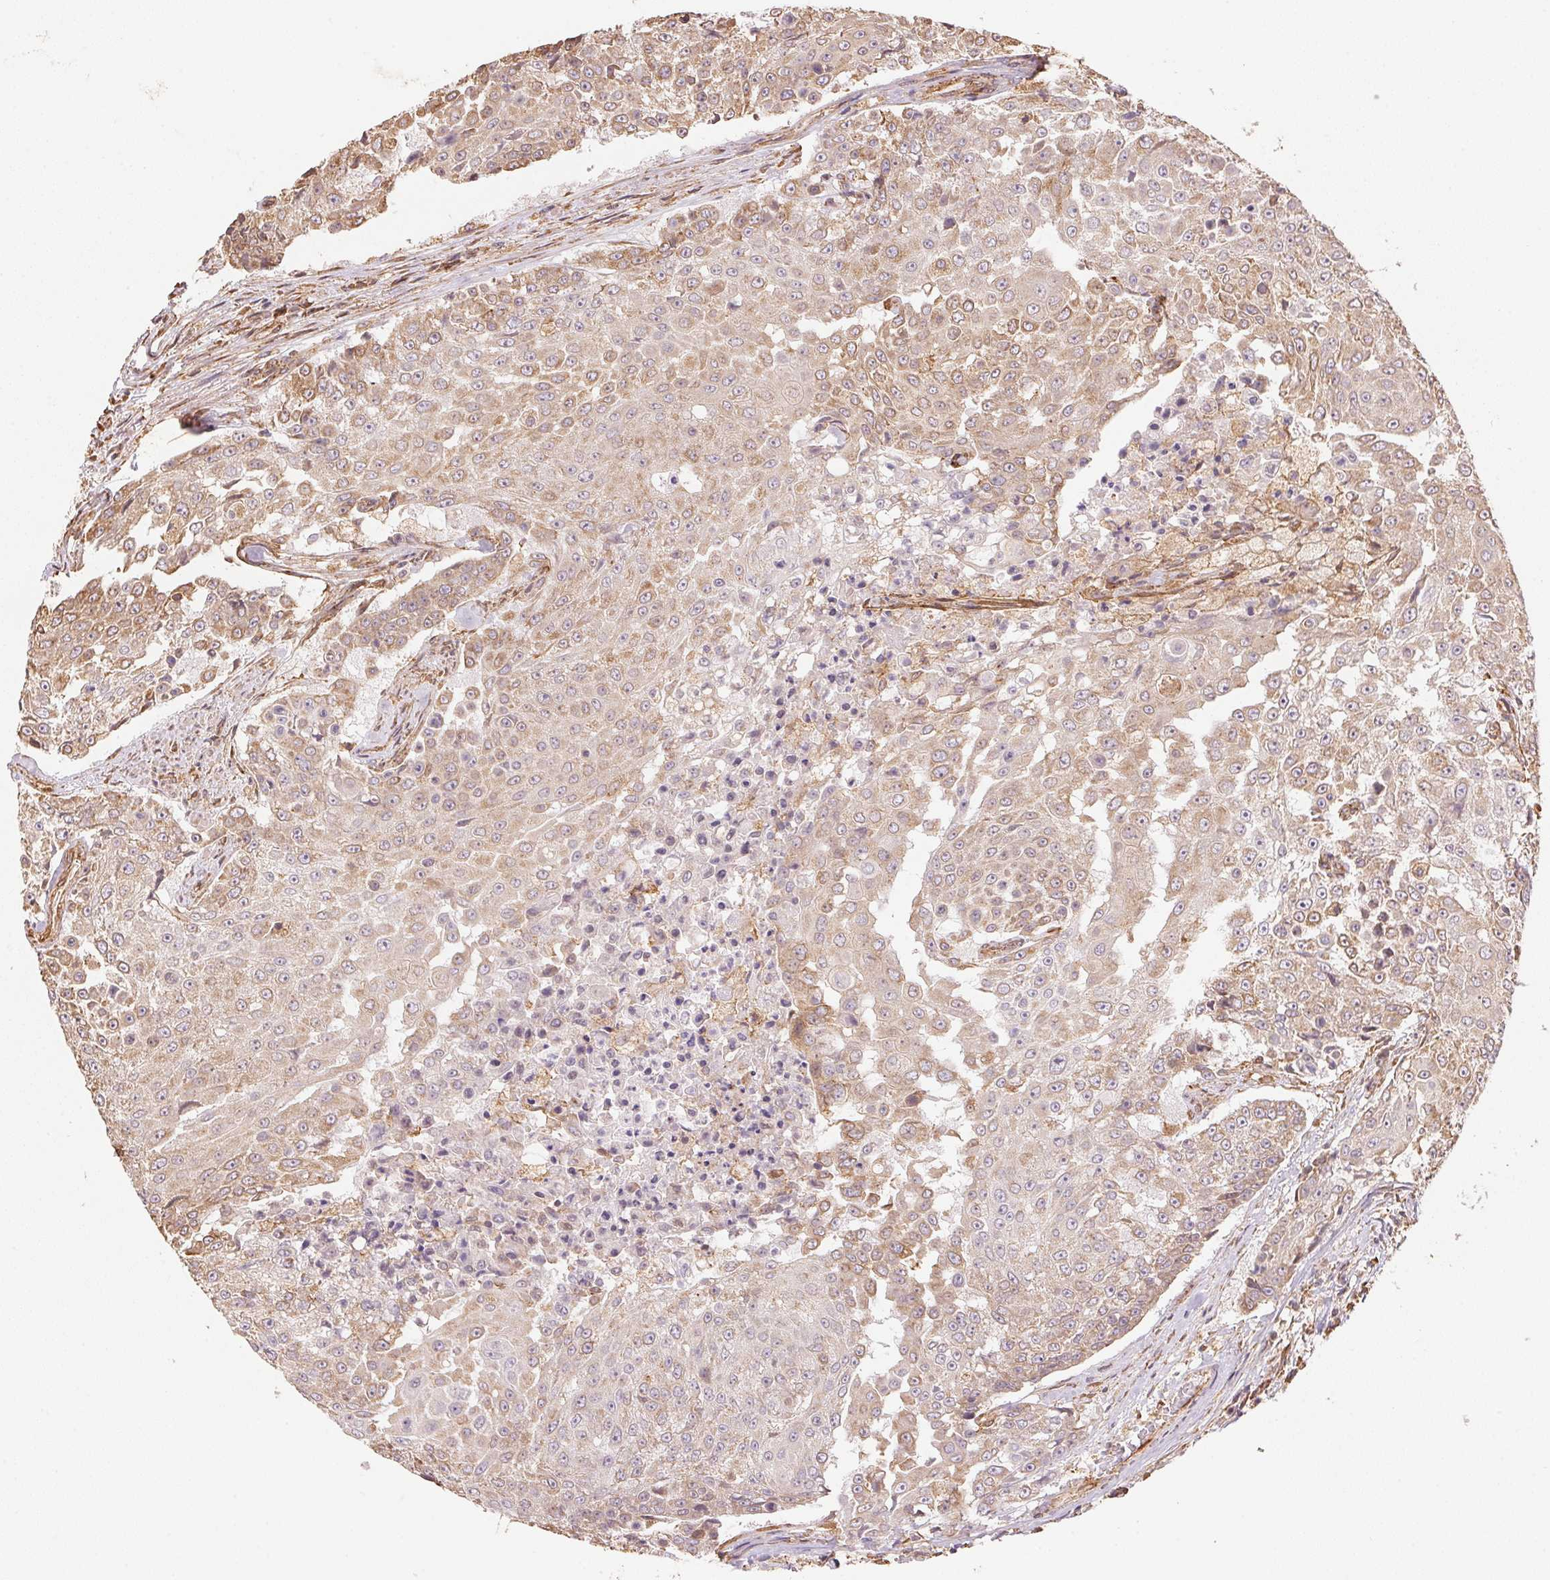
{"staining": {"intensity": "weak", "quantity": "25%-75%", "location": "cytoplasmic/membranous"}, "tissue": "urothelial cancer", "cell_type": "Tumor cells", "image_type": "cancer", "snomed": [{"axis": "morphology", "description": "Urothelial carcinoma, High grade"}, {"axis": "topography", "description": "Urinary bladder"}], "caption": "Human urothelial cancer stained for a protein (brown) displays weak cytoplasmic/membranous positive expression in about 25%-75% of tumor cells.", "gene": "C6orf163", "patient": {"sex": "female", "age": 63}}